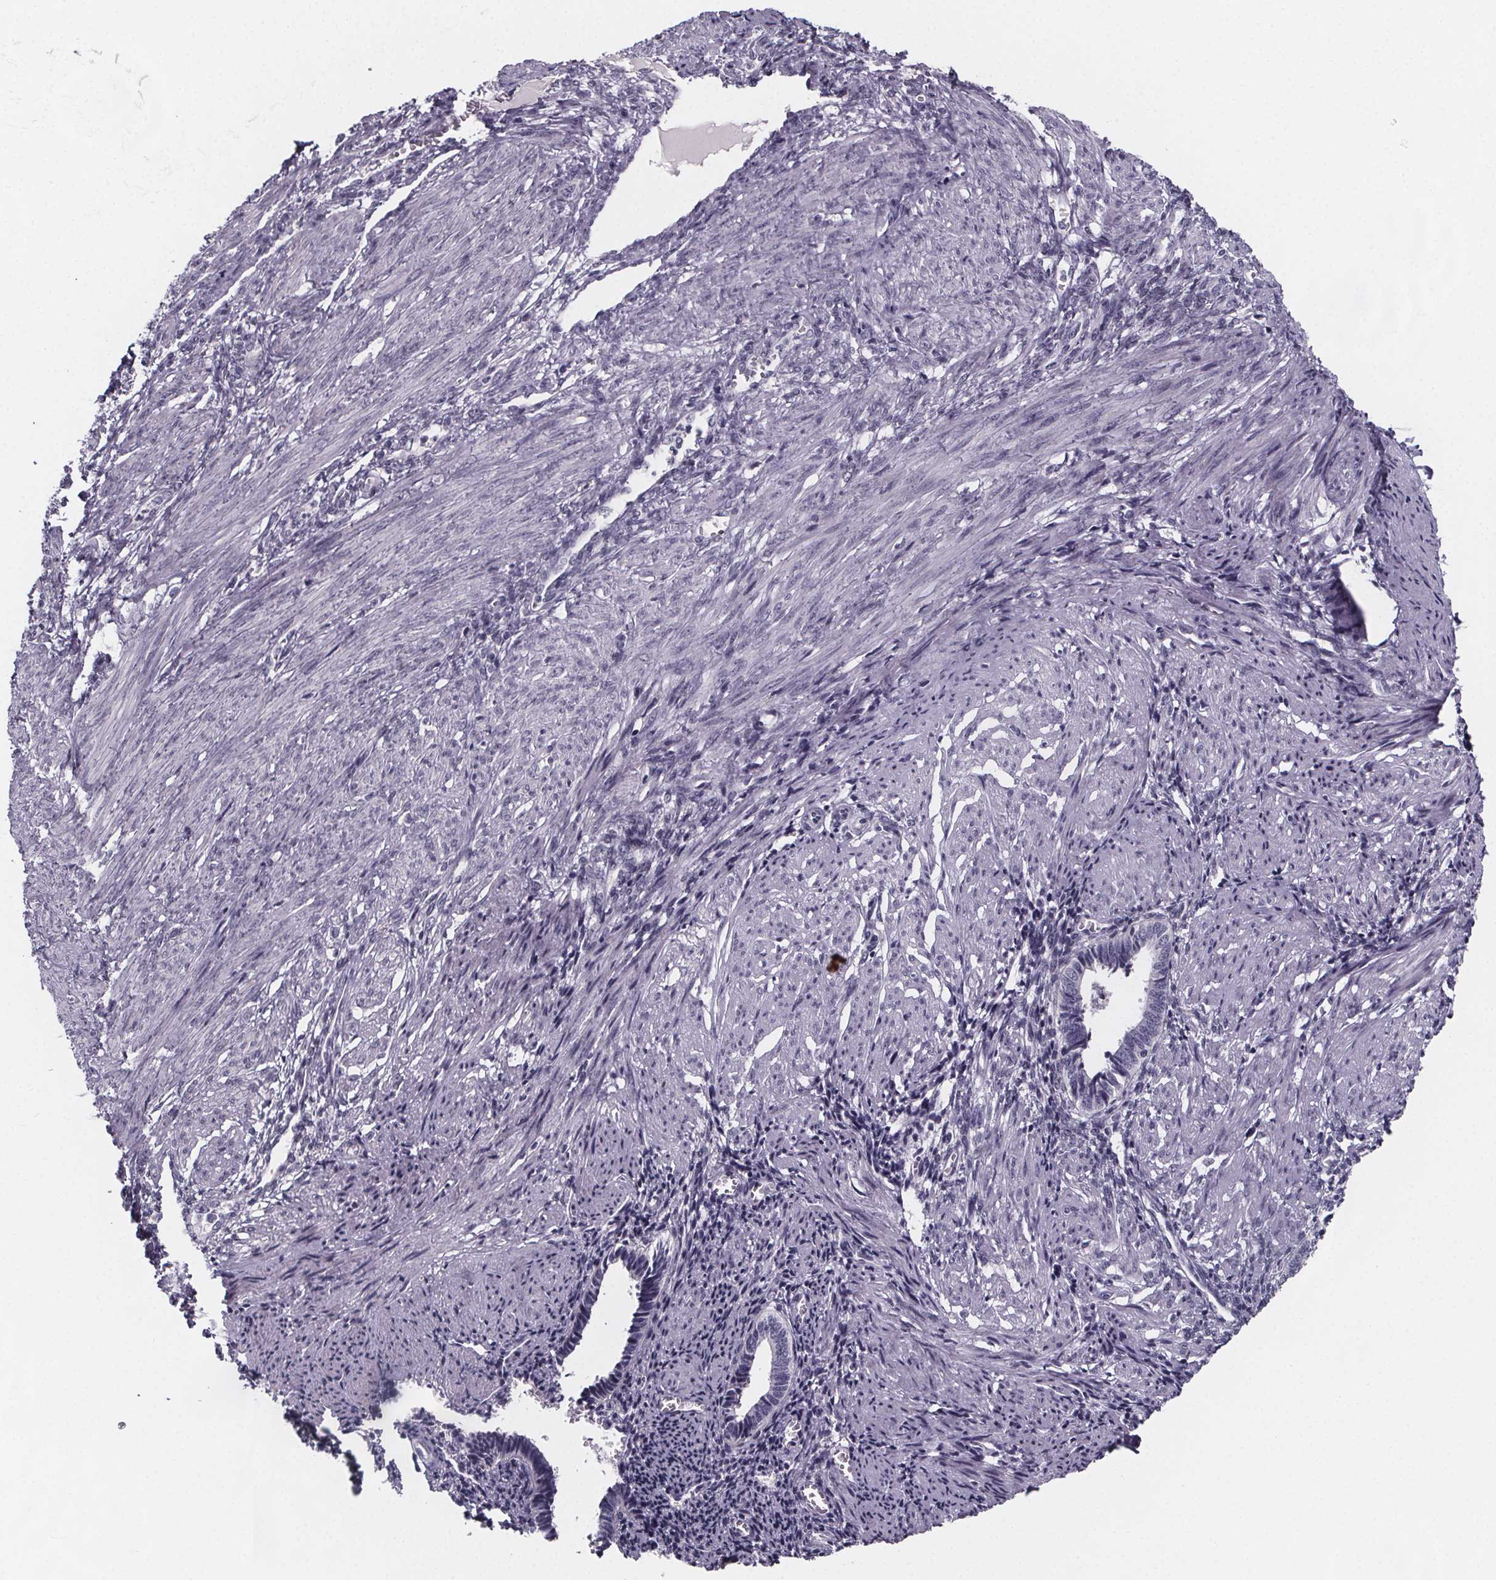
{"staining": {"intensity": "negative", "quantity": "none", "location": "none"}, "tissue": "endometrium", "cell_type": "Cells in endometrial stroma", "image_type": "normal", "snomed": [{"axis": "morphology", "description": "Normal tissue, NOS"}, {"axis": "topography", "description": "Endometrium"}], "caption": "Photomicrograph shows no protein expression in cells in endometrial stroma of benign endometrium.", "gene": "PAH", "patient": {"sex": "female", "age": 42}}